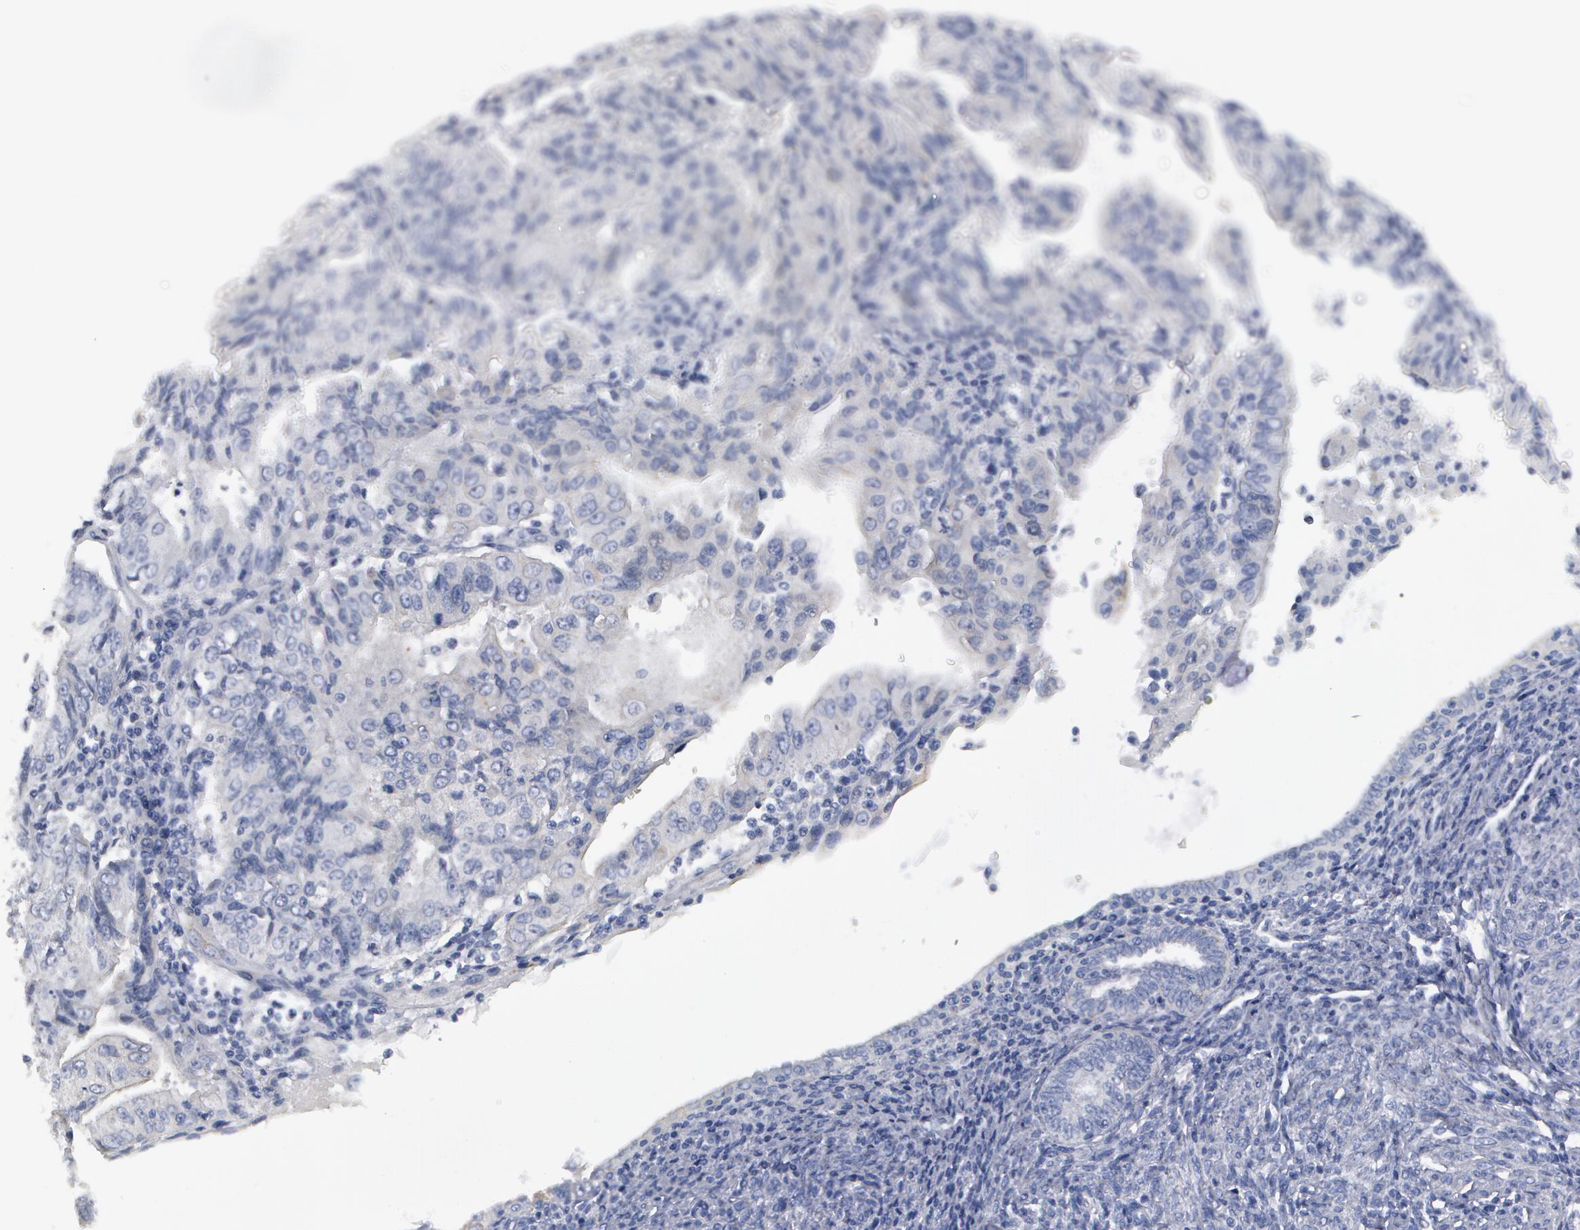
{"staining": {"intensity": "negative", "quantity": "none", "location": "none"}, "tissue": "endometrial cancer", "cell_type": "Tumor cells", "image_type": "cancer", "snomed": [{"axis": "morphology", "description": "Adenocarcinoma, NOS"}, {"axis": "topography", "description": "Endometrium"}], "caption": "IHC of human endometrial adenocarcinoma exhibits no staining in tumor cells.", "gene": "SMC1B", "patient": {"sex": "female", "age": 75}}